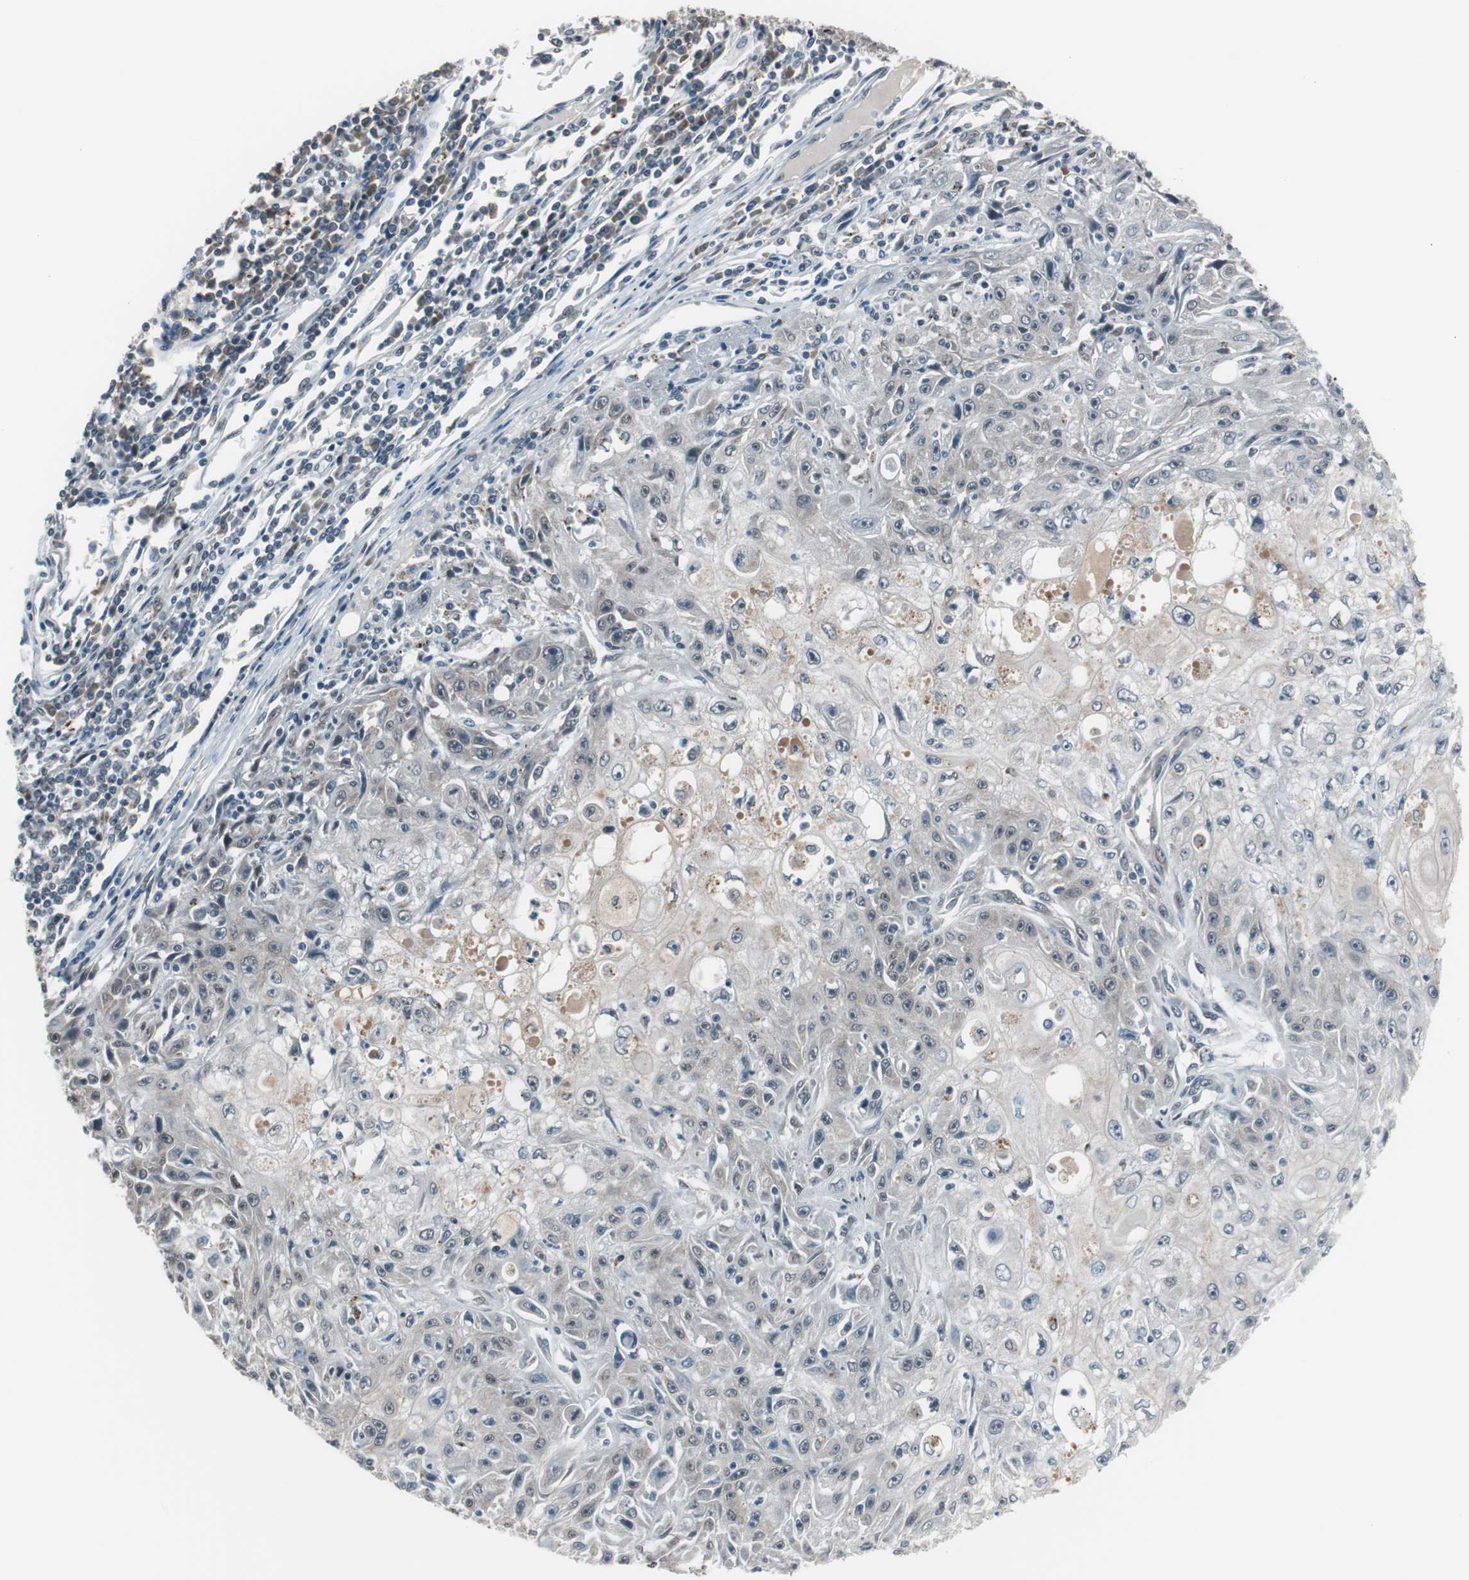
{"staining": {"intensity": "negative", "quantity": "none", "location": "none"}, "tissue": "skin cancer", "cell_type": "Tumor cells", "image_type": "cancer", "snomed": [{"axis": "morphology", "description": "Squamous cell carcinoma, NOS"}, {"axis": "topography", "description": "Skin"}], "caption": "This is an IHC histopathology image of skin squamous cell carcinoma. There is no expression in tumor cells.", "gene": "BOLA1", "patient": {"sex": "male", "age": 75}}